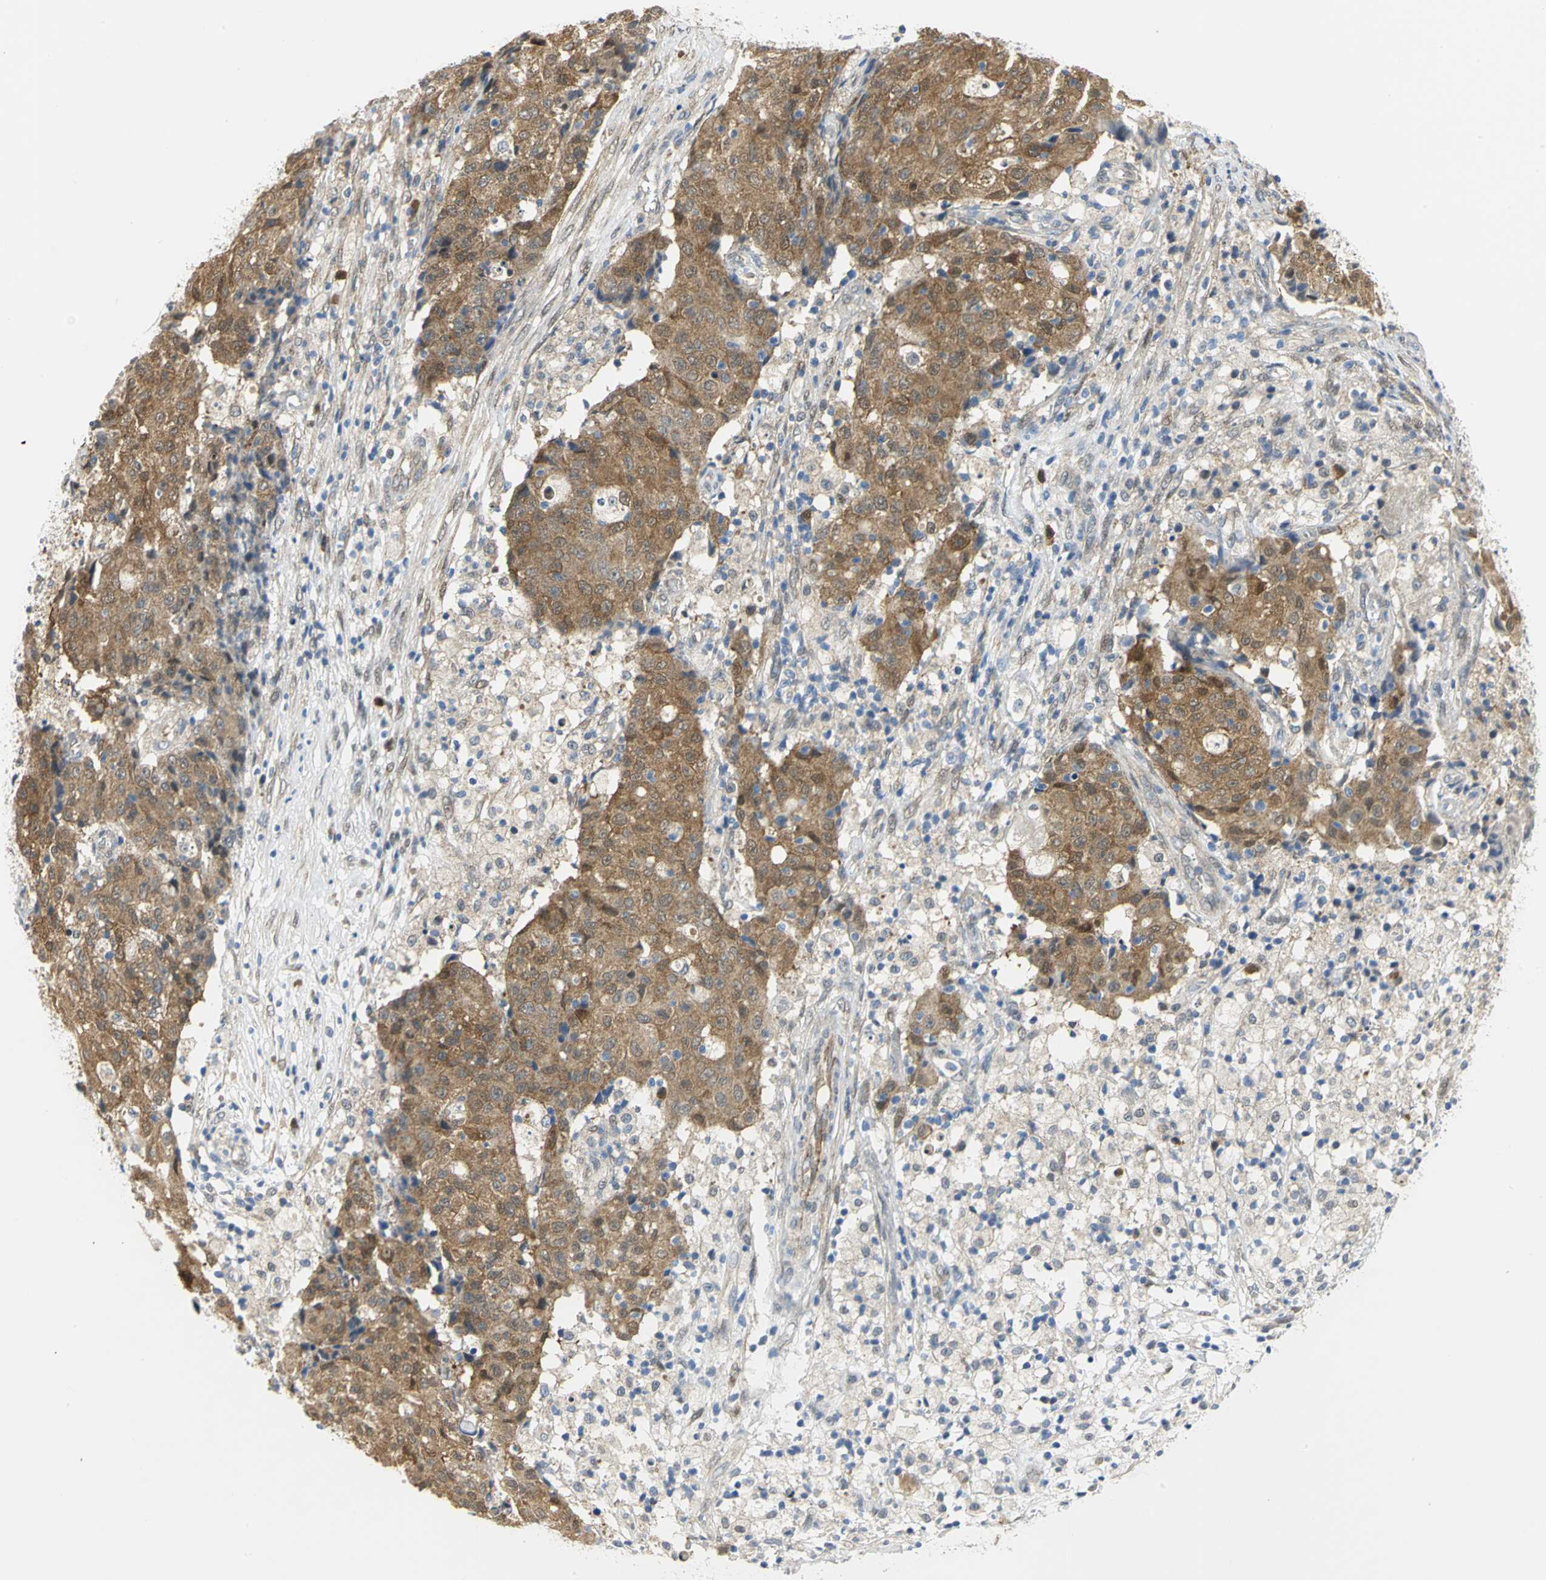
{"staining": {"intensity": "moderate", "quantity": ">75%", "location": "cytoplasmic/membranous"}, "tissue": "ovarian cancer", "cell_type": "Tumor cells", "image_type": "cancer", "snomed": [{"axis": "morphology", "description": "Carcinoma, endometroid"}, {"axis": "topography", "description": "Ovary"}], "caption": "Ovarian cancer stained for a protein reveals moderate cytoplasmic/membranous positivity in tumor cells. (brown staining indicates protein expression, while blue staining denotes nuclei).", "gene": "PGM3", "patient": {"sex": "female", "age": 42}}